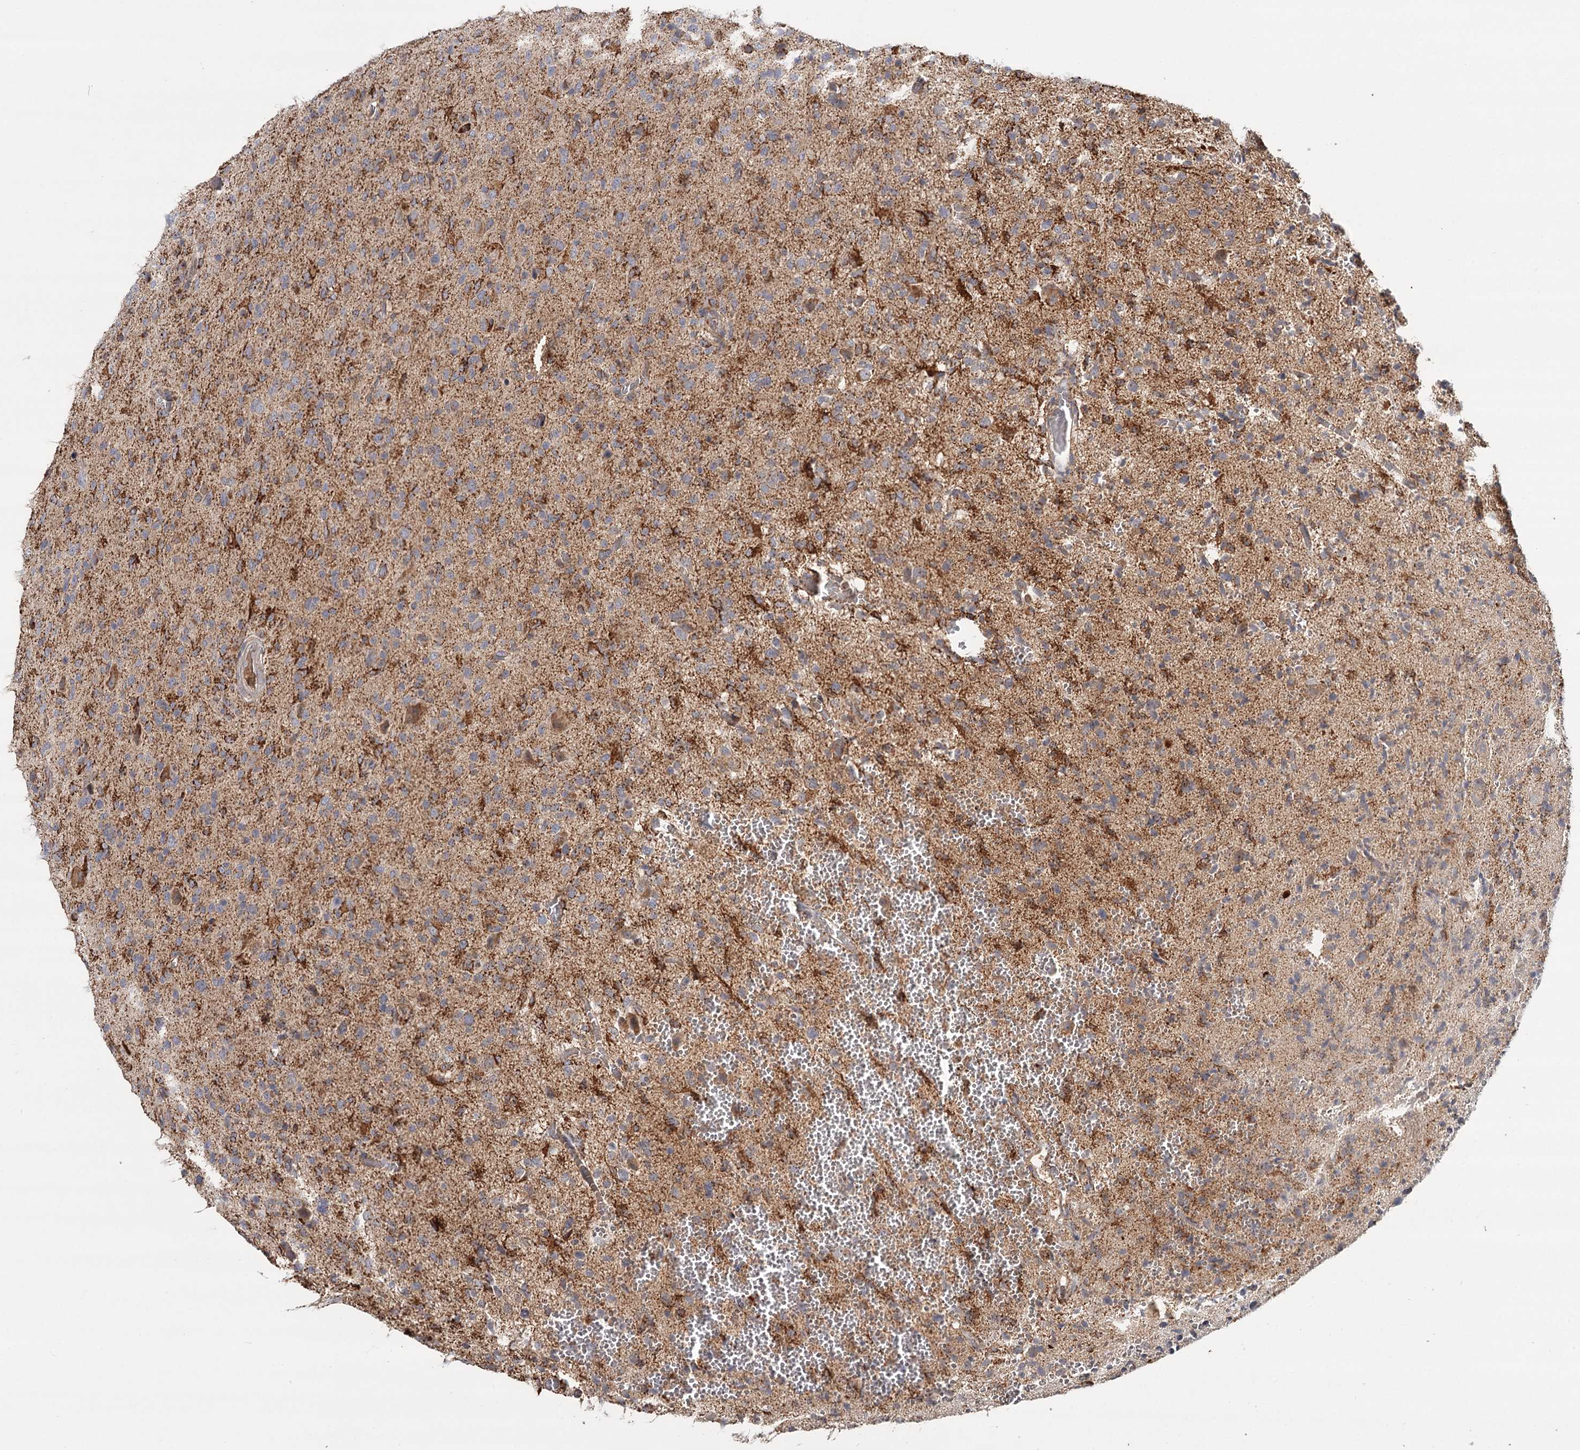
{"staining": {"intensity": "moderate", "quantity": "25%-75%", "location": "cytoplasmic/membranous"}, "tissue": "glioma", "cell_type": "Tumor cells", "image_type": "cancer", "snomed": [{"axis": "morphology", "description": "Glioma, malignant, High grade"}, {"axis": "topography", "description": "Brain"}], "caption": "Protein positivity by immunohistochemistry exhibits moderate cytoplasmic/membranous positivity in approximately 25%-75% of tumor cells in high-grade glioma (malignant). Nuclei are stained in blue.", "gene": "CDC123", "patient": {"sex": "female", "age": 57}}